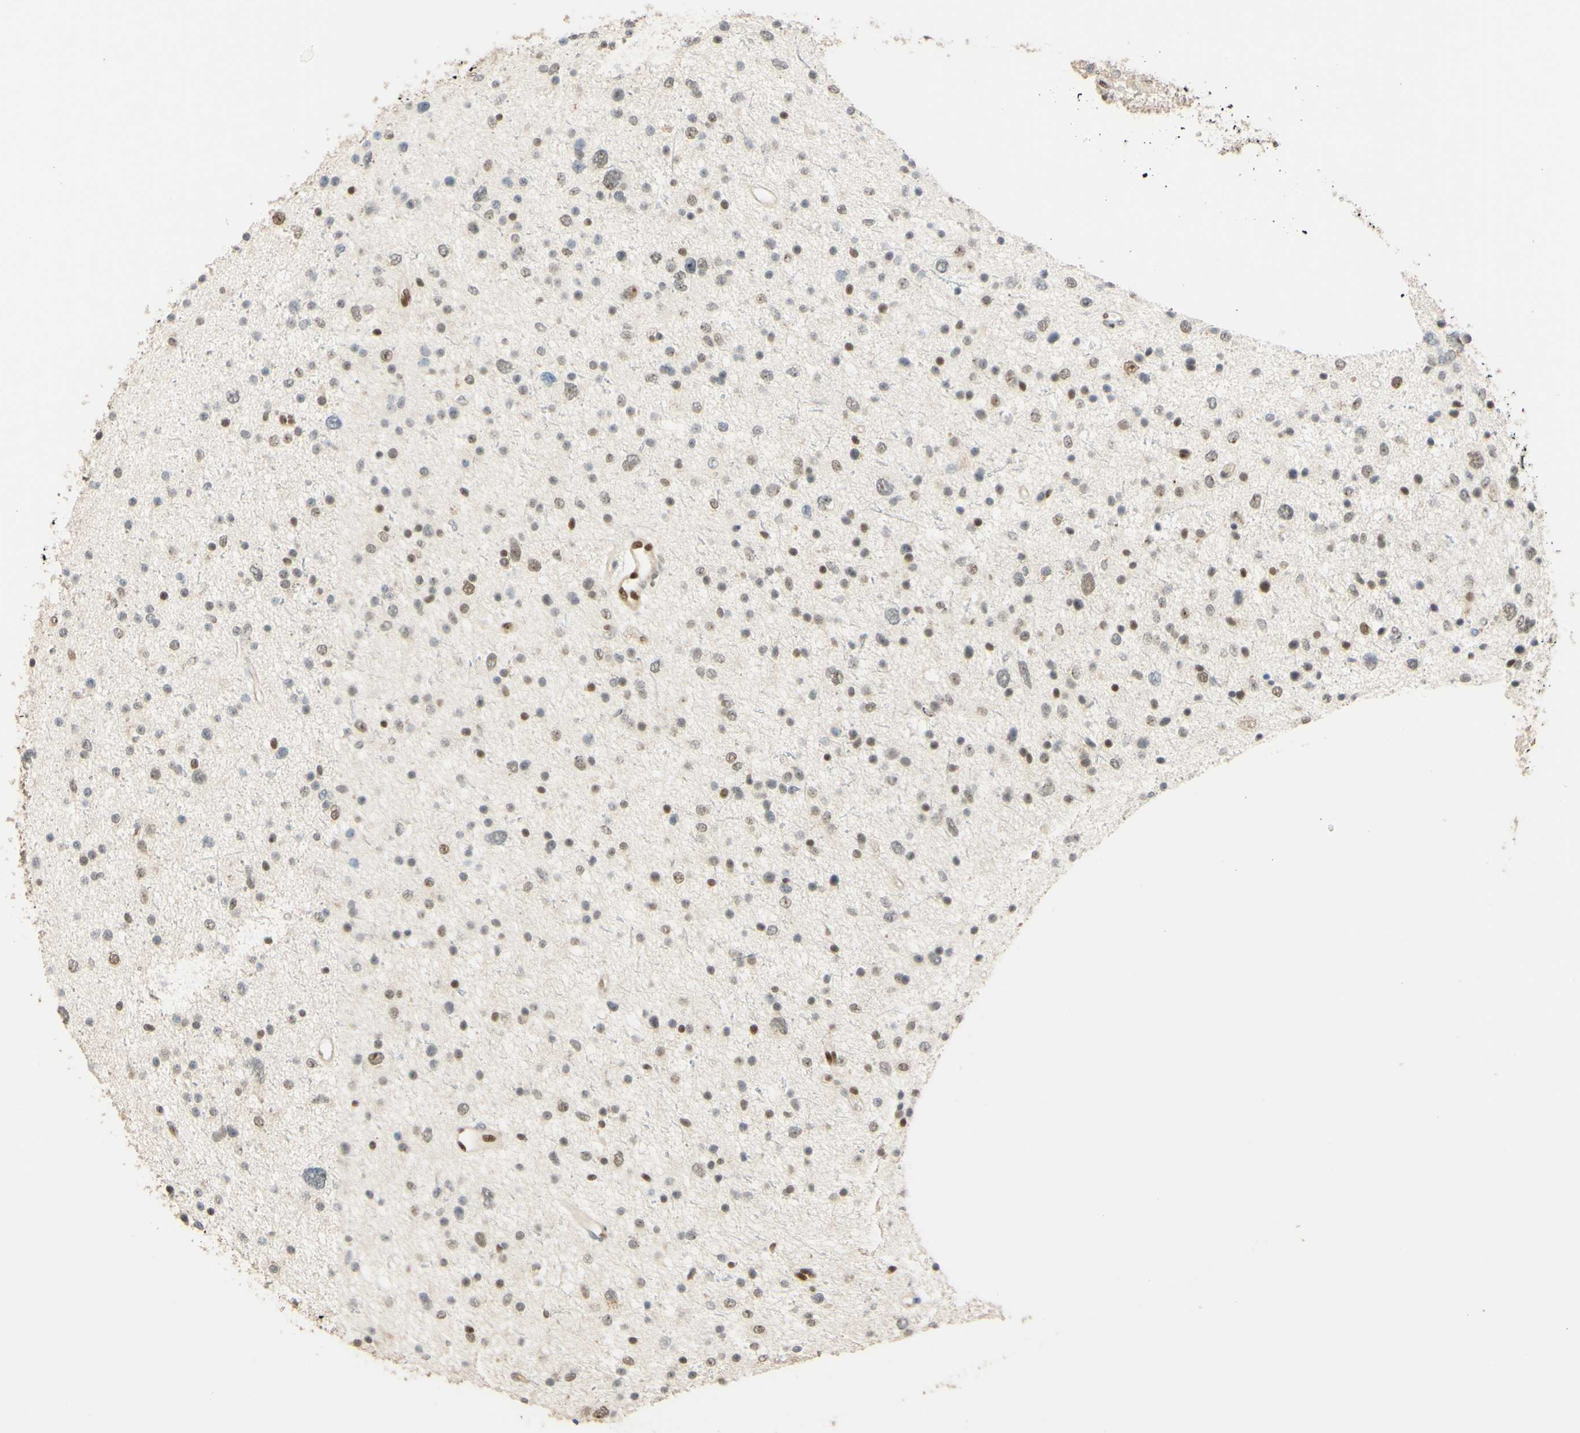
{"staining": {"intensity": "weak", "quantity": "25%-75%", "location": "nuclear"}, "tissue": "glioma", "cell_type": "Tumor cells", "image_type": "cancer", "snomed": [{"axis": "morphology", "description": "Glioma, malignant, Low grade"}, {"axis": "topography", "description": "Brain"}], "caption": "Immunohistochemical staining of malignant glioma (low-grade) displays low levels of weak nuclear protein positivity in approximately 25%-75% of tumor cells.", "gene": "POLB", "patient": {"sex": "female", "age": 37}}